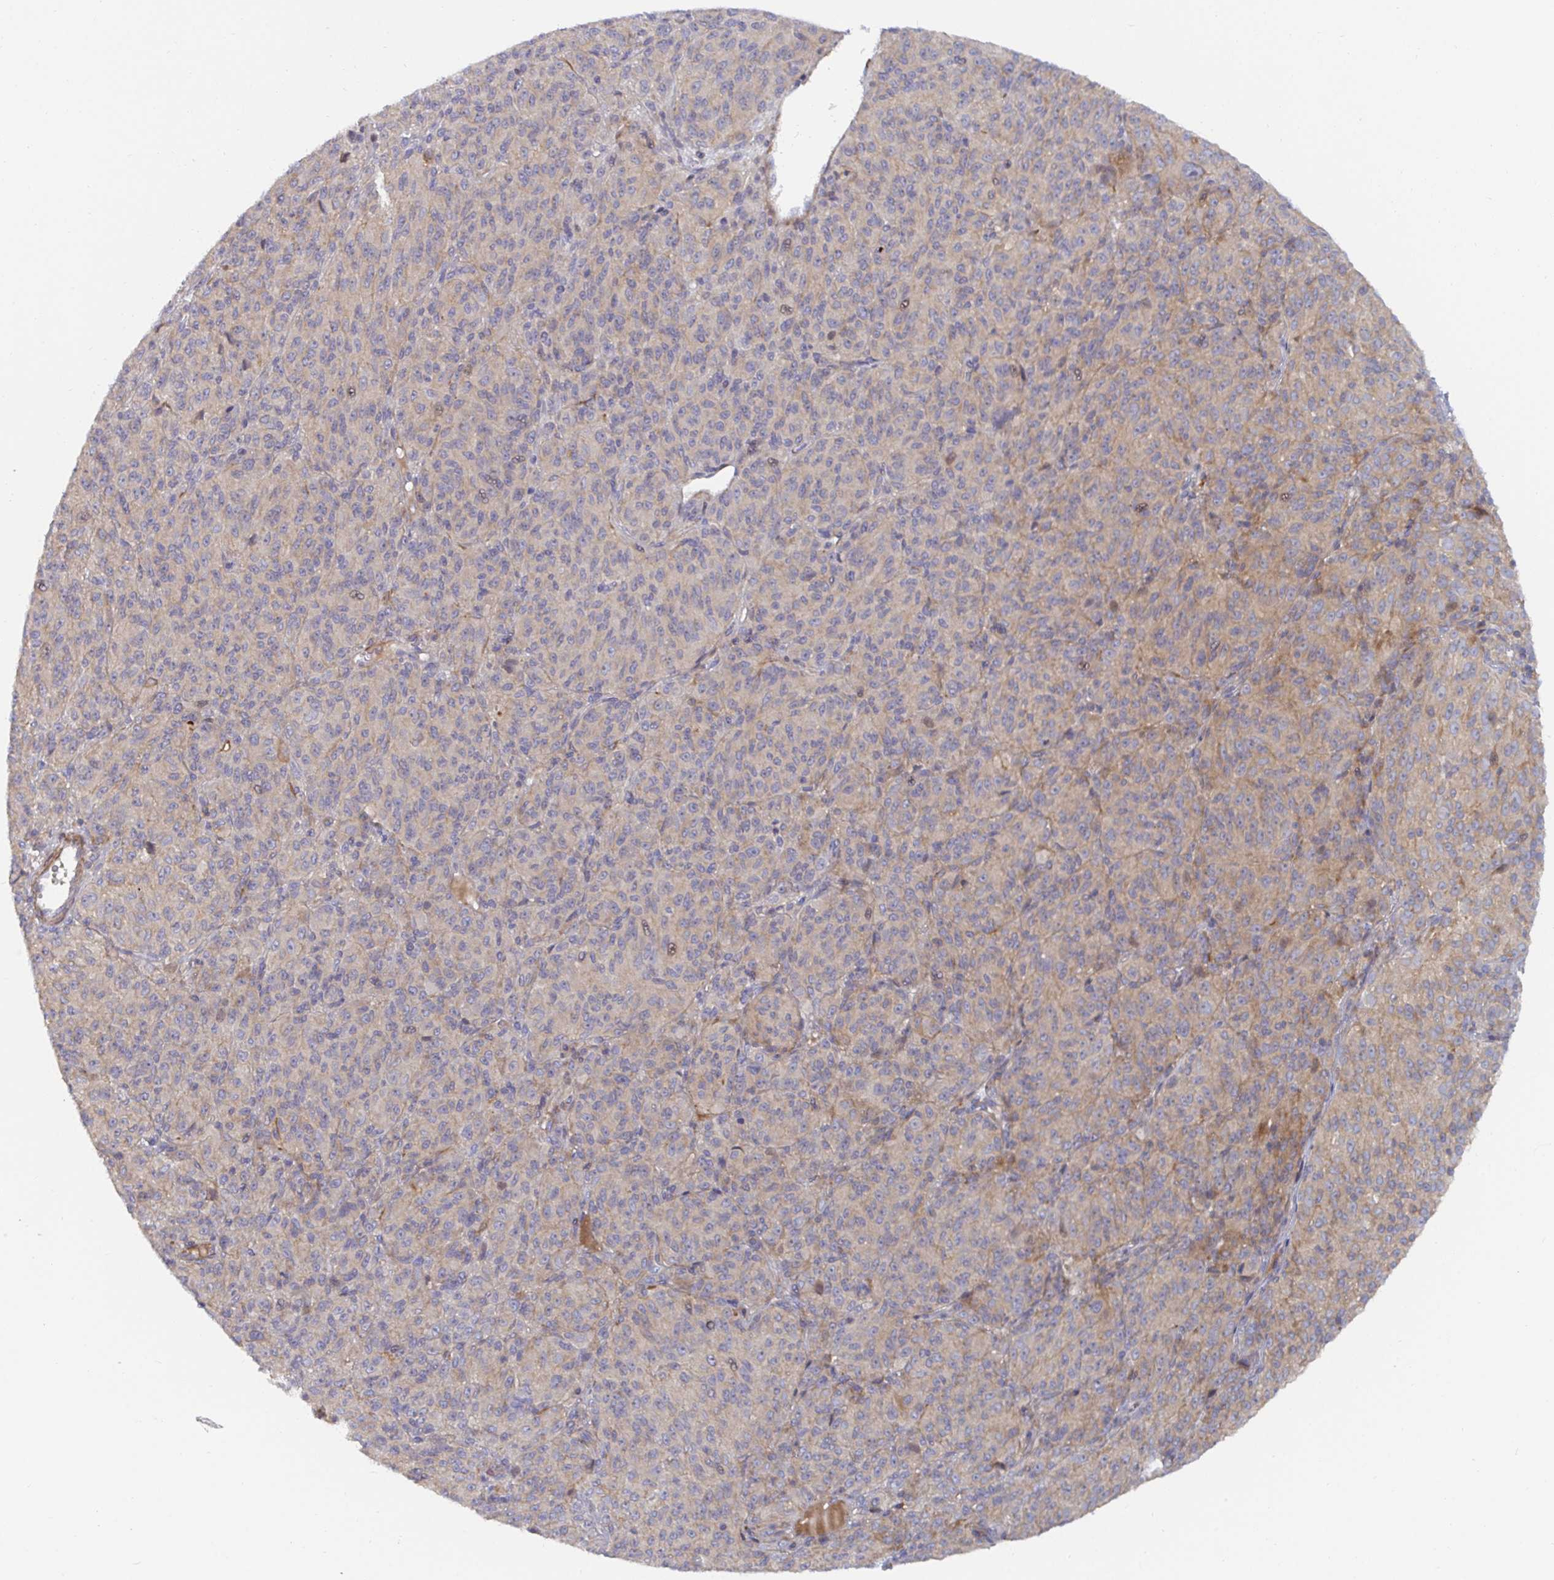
{"staining": {"intensity": "weak", "quantity": "<25%", "location": "cytoplasmic/membranous"}, "tissue": "melanoma", "cell_type": "Tumor cells", "image_type": "cancer", "snomed": [{"axis": "morphology", "description": "Malignant melanoma, Metastatic site"}, {"axis": "topography", "description": "Brain"}], "caption": "Protein analysis of malignant melanoma (metastatic site) demonstrates no significant staining in tumor cells.", "gene": "SSH2", "patient": {"sex": "female", "age": 56}}